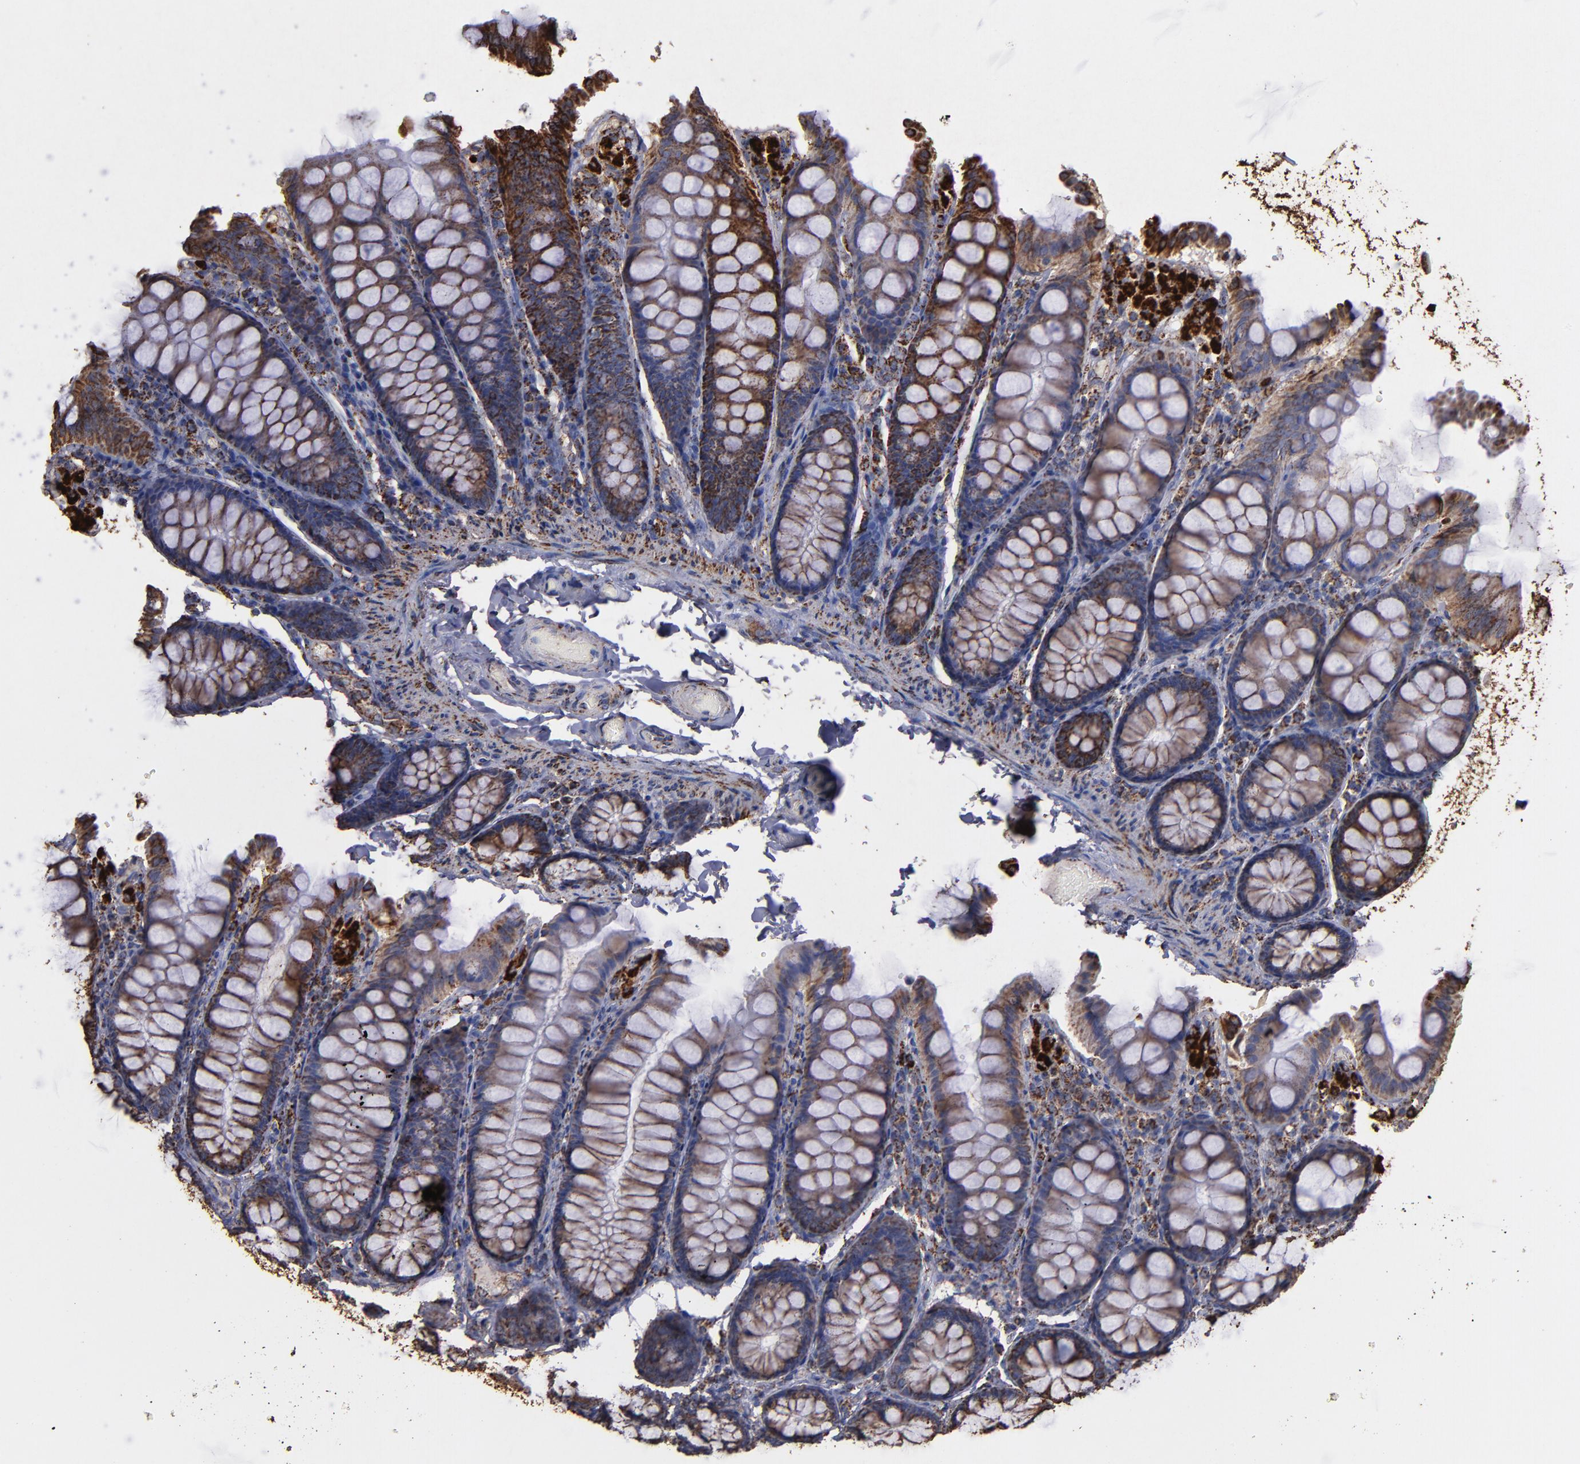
{"staining": {"intensity": "moderate", "quantity": ">75%", "location": "cytoplasmic/membranous"}, "tissue": "colon", "cell_type": "Endothelial cells", "image_type": "normal", "snomed": [{"axis": "morphology", "description": "Normal tissue, NOS"}, {"axis": "topography", "description": "Colon"}], "caption": "IHC histopathology image of normal colon stained for a protein (brown), which shows medium levels of moderate cytoplasmic/membranous expression in approximately >75% of endothelial cells.", "gene": "SOD2", "patient": {"sex": "female", "age": 61}}